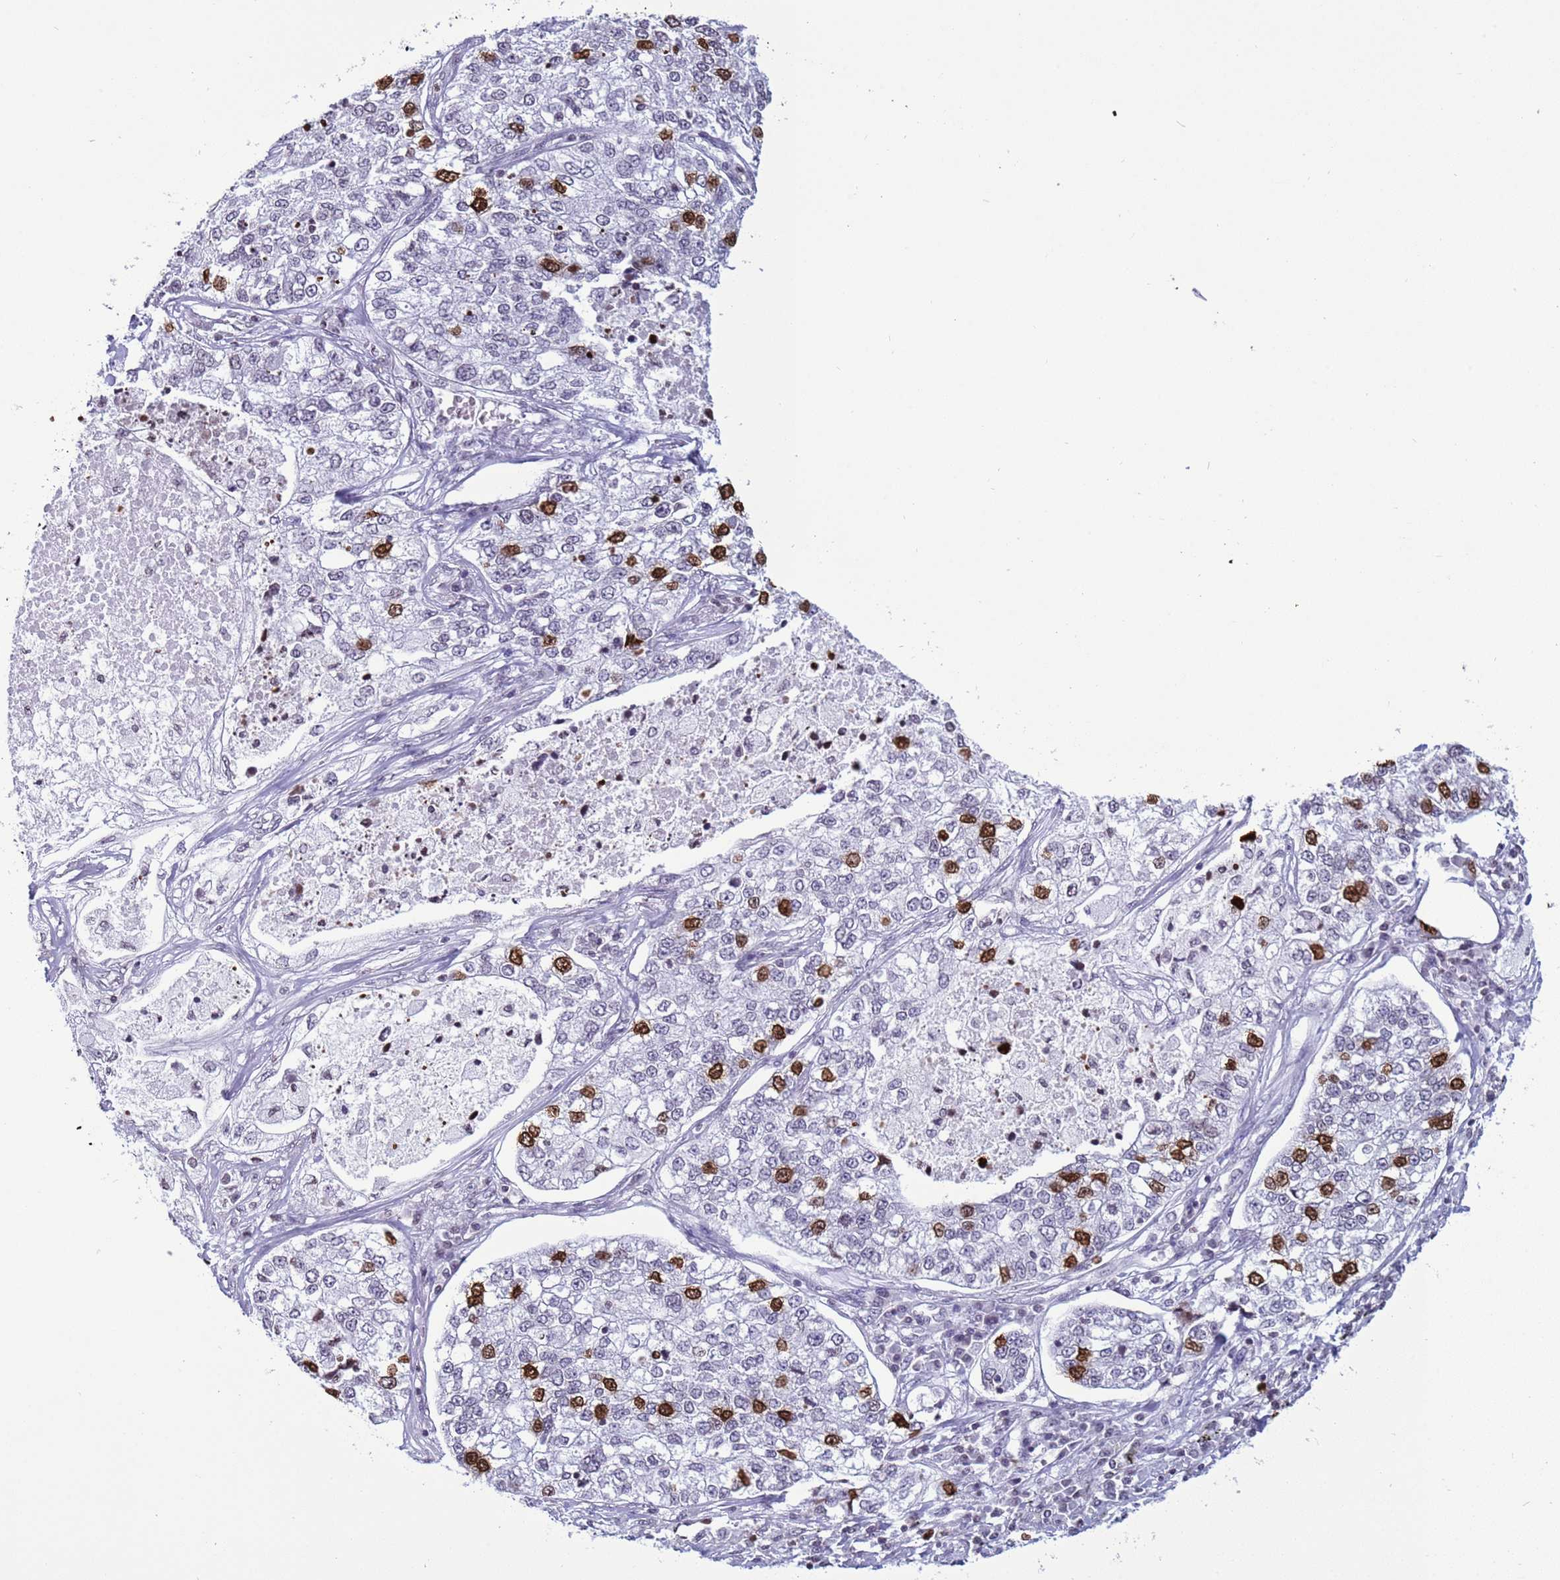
{"staining": {"intensity": "strong", "quantity": "<25%", "location": "nuclear"}, "tissue": "lung cancer", "cell_type": "Tumor cells", "image_type": "cancer", "snomed": [{"axis": "morphology", "description": "Adenocarcinoma, NOS"}, {"axis": "topography", "description": "Lung"}], "caption": "The photomicrograph exhibits immunohistochemical staining of lung adenocarcinoma. There is strong nuclear positivity is identified in approximately <25% of tumor cells. The staining is performed using DAB brown chromogen to label protein expression. The nuclei are counter-stained blue using hematoxylin.", "gene": "H4C8", "patient": {"sex": "male", "age": 49}}